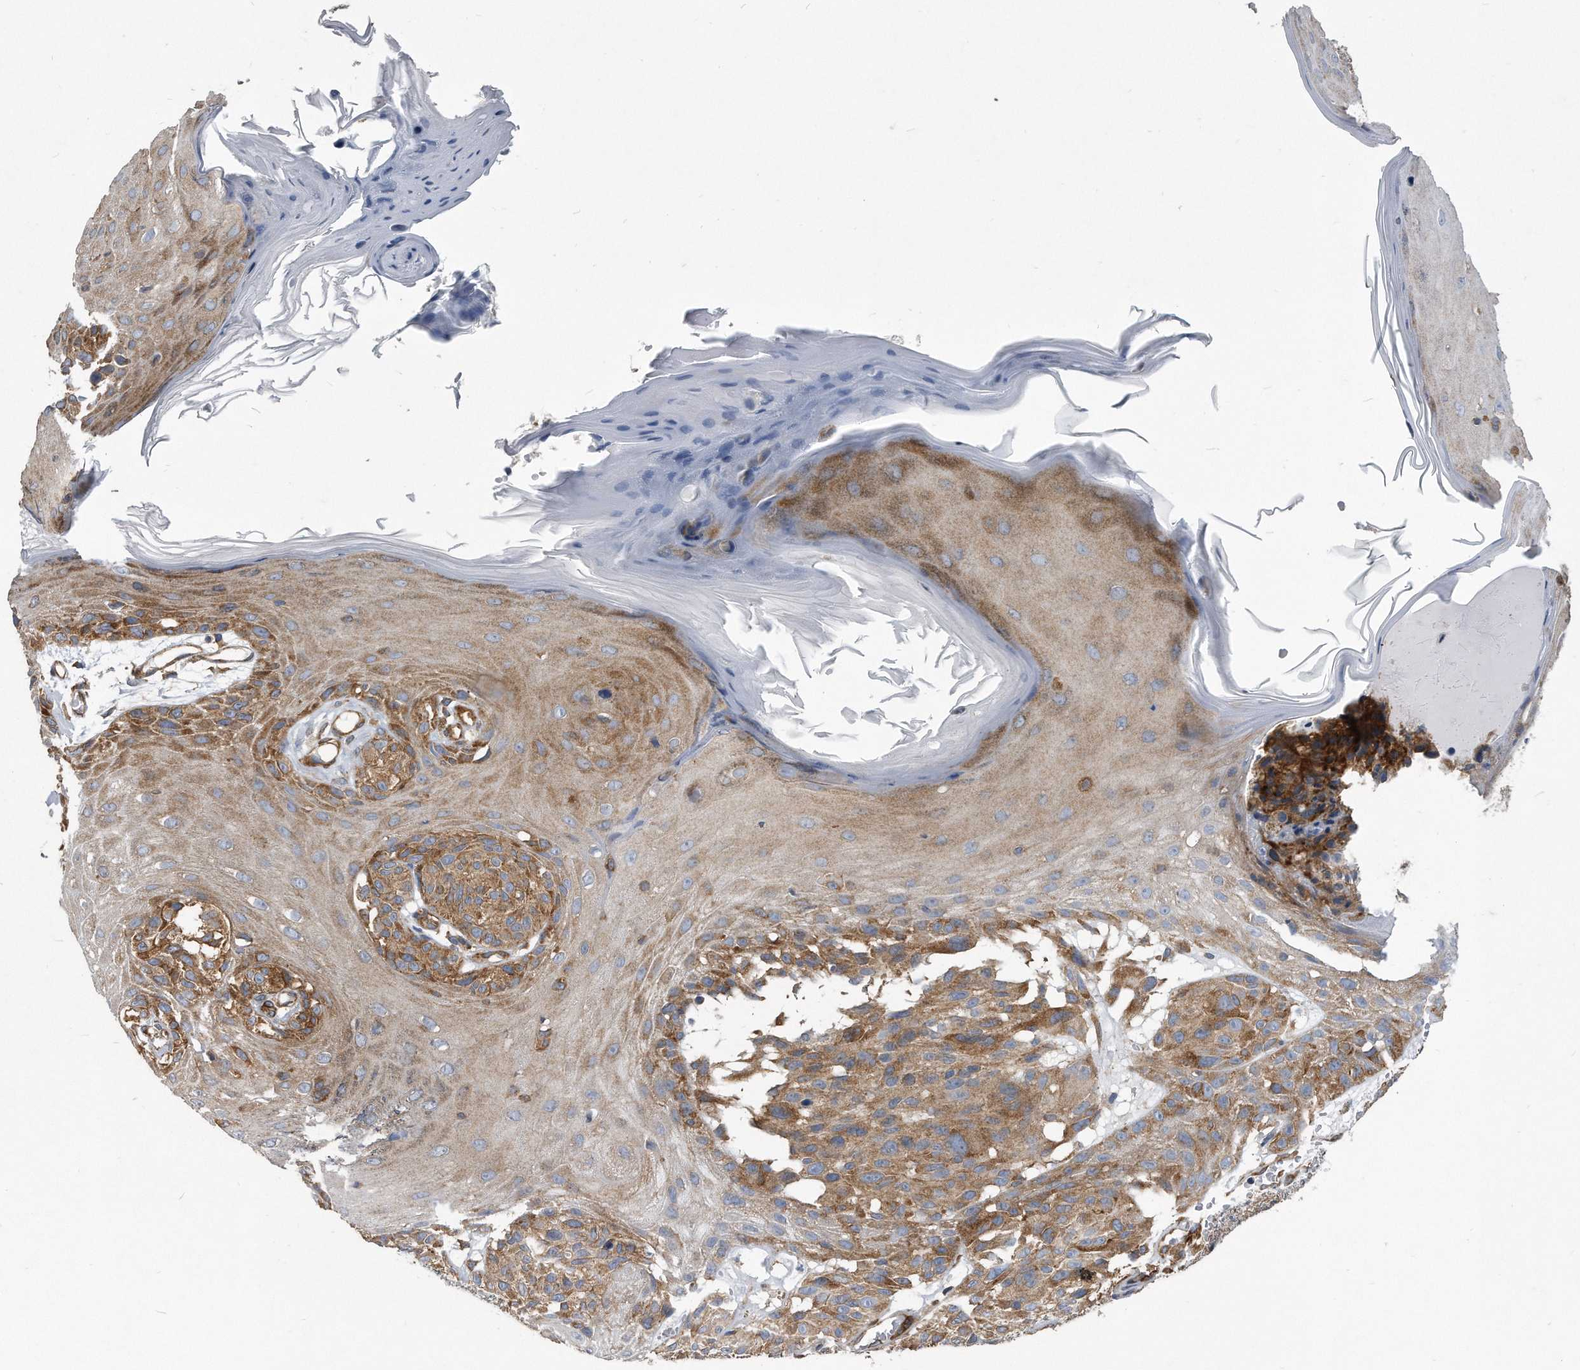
{"staining": {"intensity": "moderate", "quantity": ">75%", "location": "cytoplasmic/membranous"}, "tissue": "melanoma", "cell_type": "Tumor cells", "image_type": "cancer", "snomed": [{"axis": "morphology", "description": "Malignant melanoma, NOS"}, {"axis": "topography", "description": "Skin"}], "caption": "Tumor cells show medium levels of moderate cytoplasmic/membranous expression in about >75% of cells in malignant melanoma.", "gene": "EIF2B4", "patient": {"sex": "male", "age": 83}}